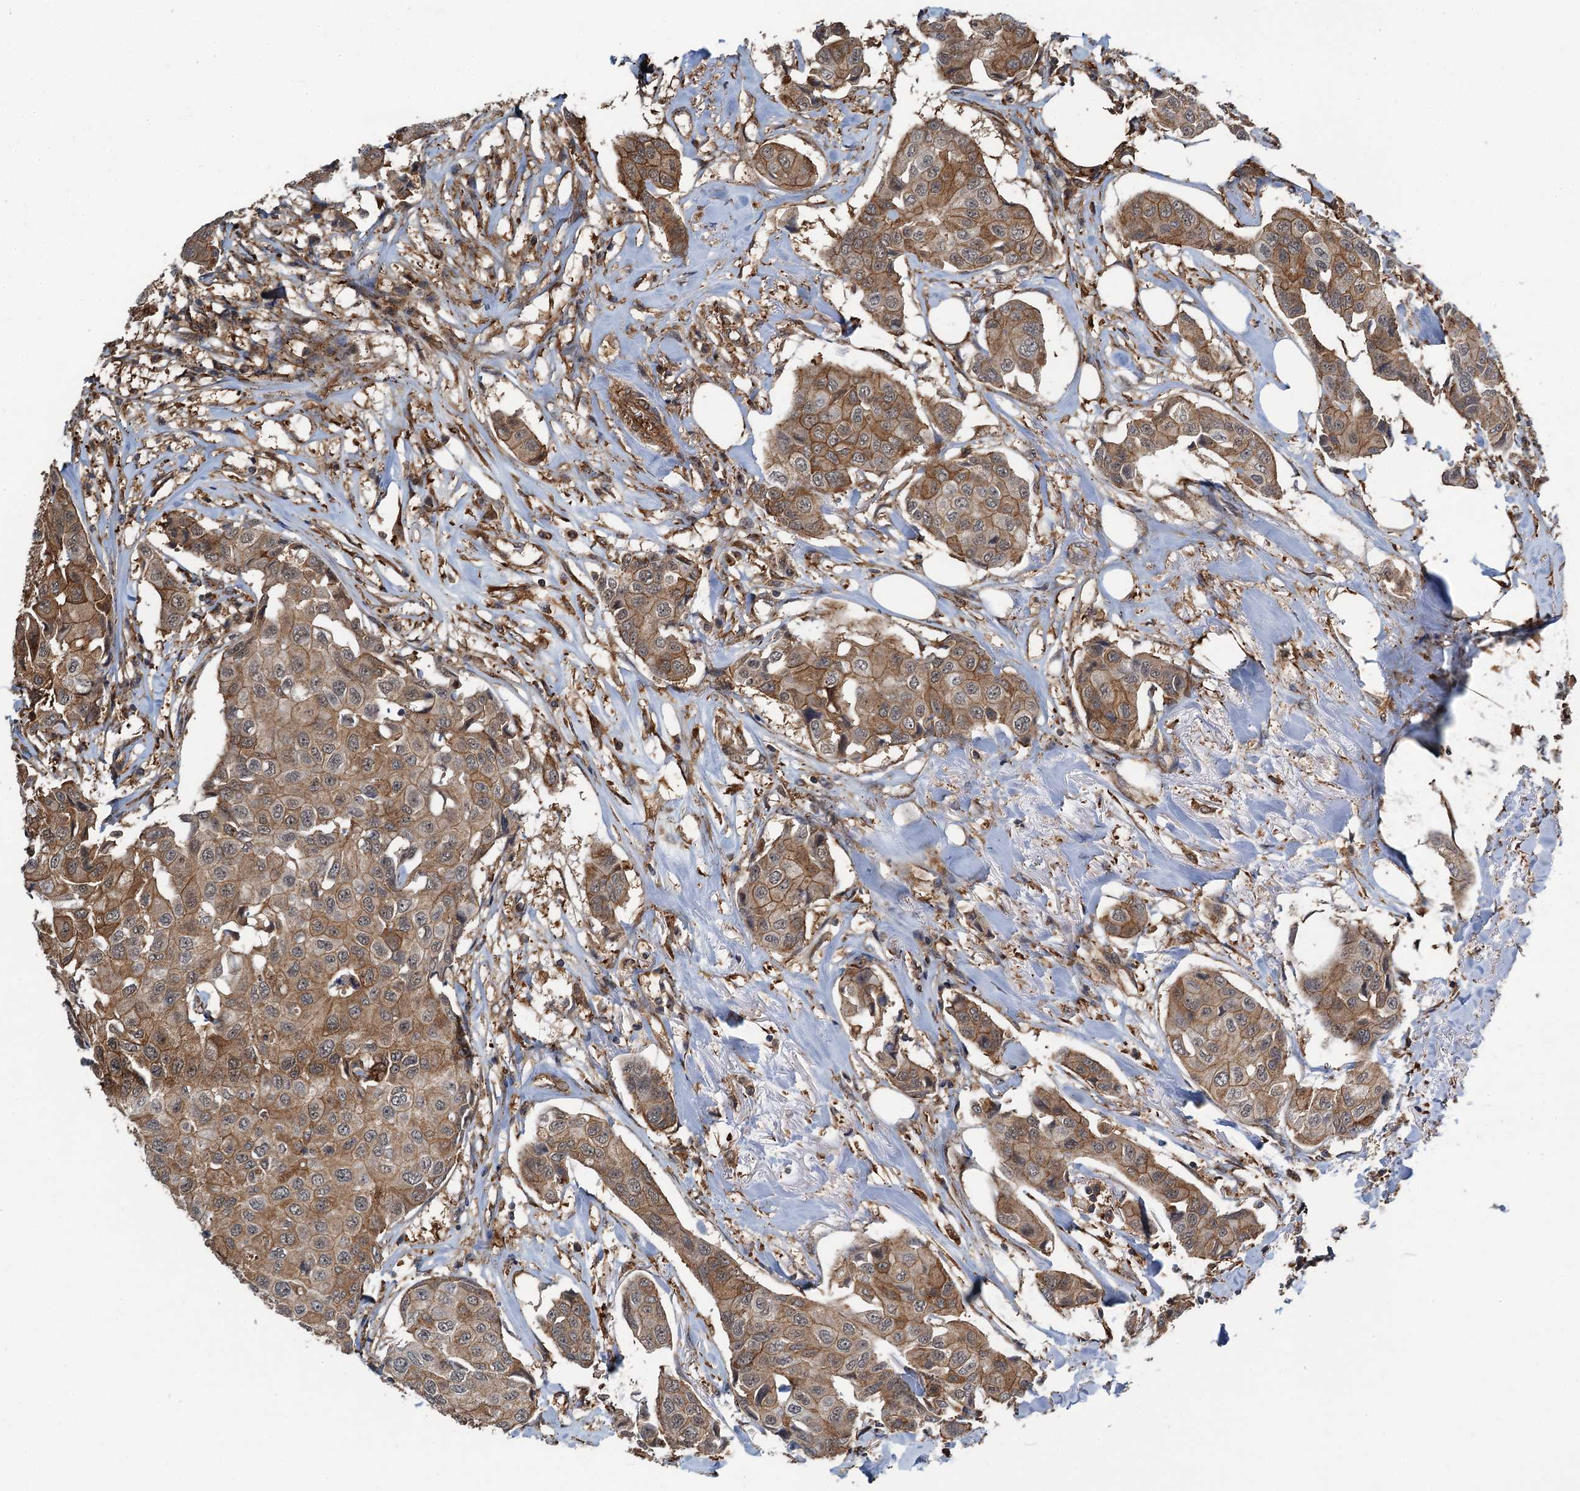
{"staining": {"intensity": "moderate", "quantity": ">75%", "location": "cytoplasmic/membranous"}, "tissue": "breast cancer", "cell_type": "Tumor cells", "image_type": "cancer", "snomed": [{"axis": "morphology", "description": "Duct carcinoma"}, {"axis": "topography", "description": "Breast"}], "caption": "Tumor cells reveal medium levels of moderate cytoplasmic/membranous positivity in approximately >75% of cells in human breast cancer.", "gene": "WHAMM", "patient": {"sex": "female", "age": 80}}